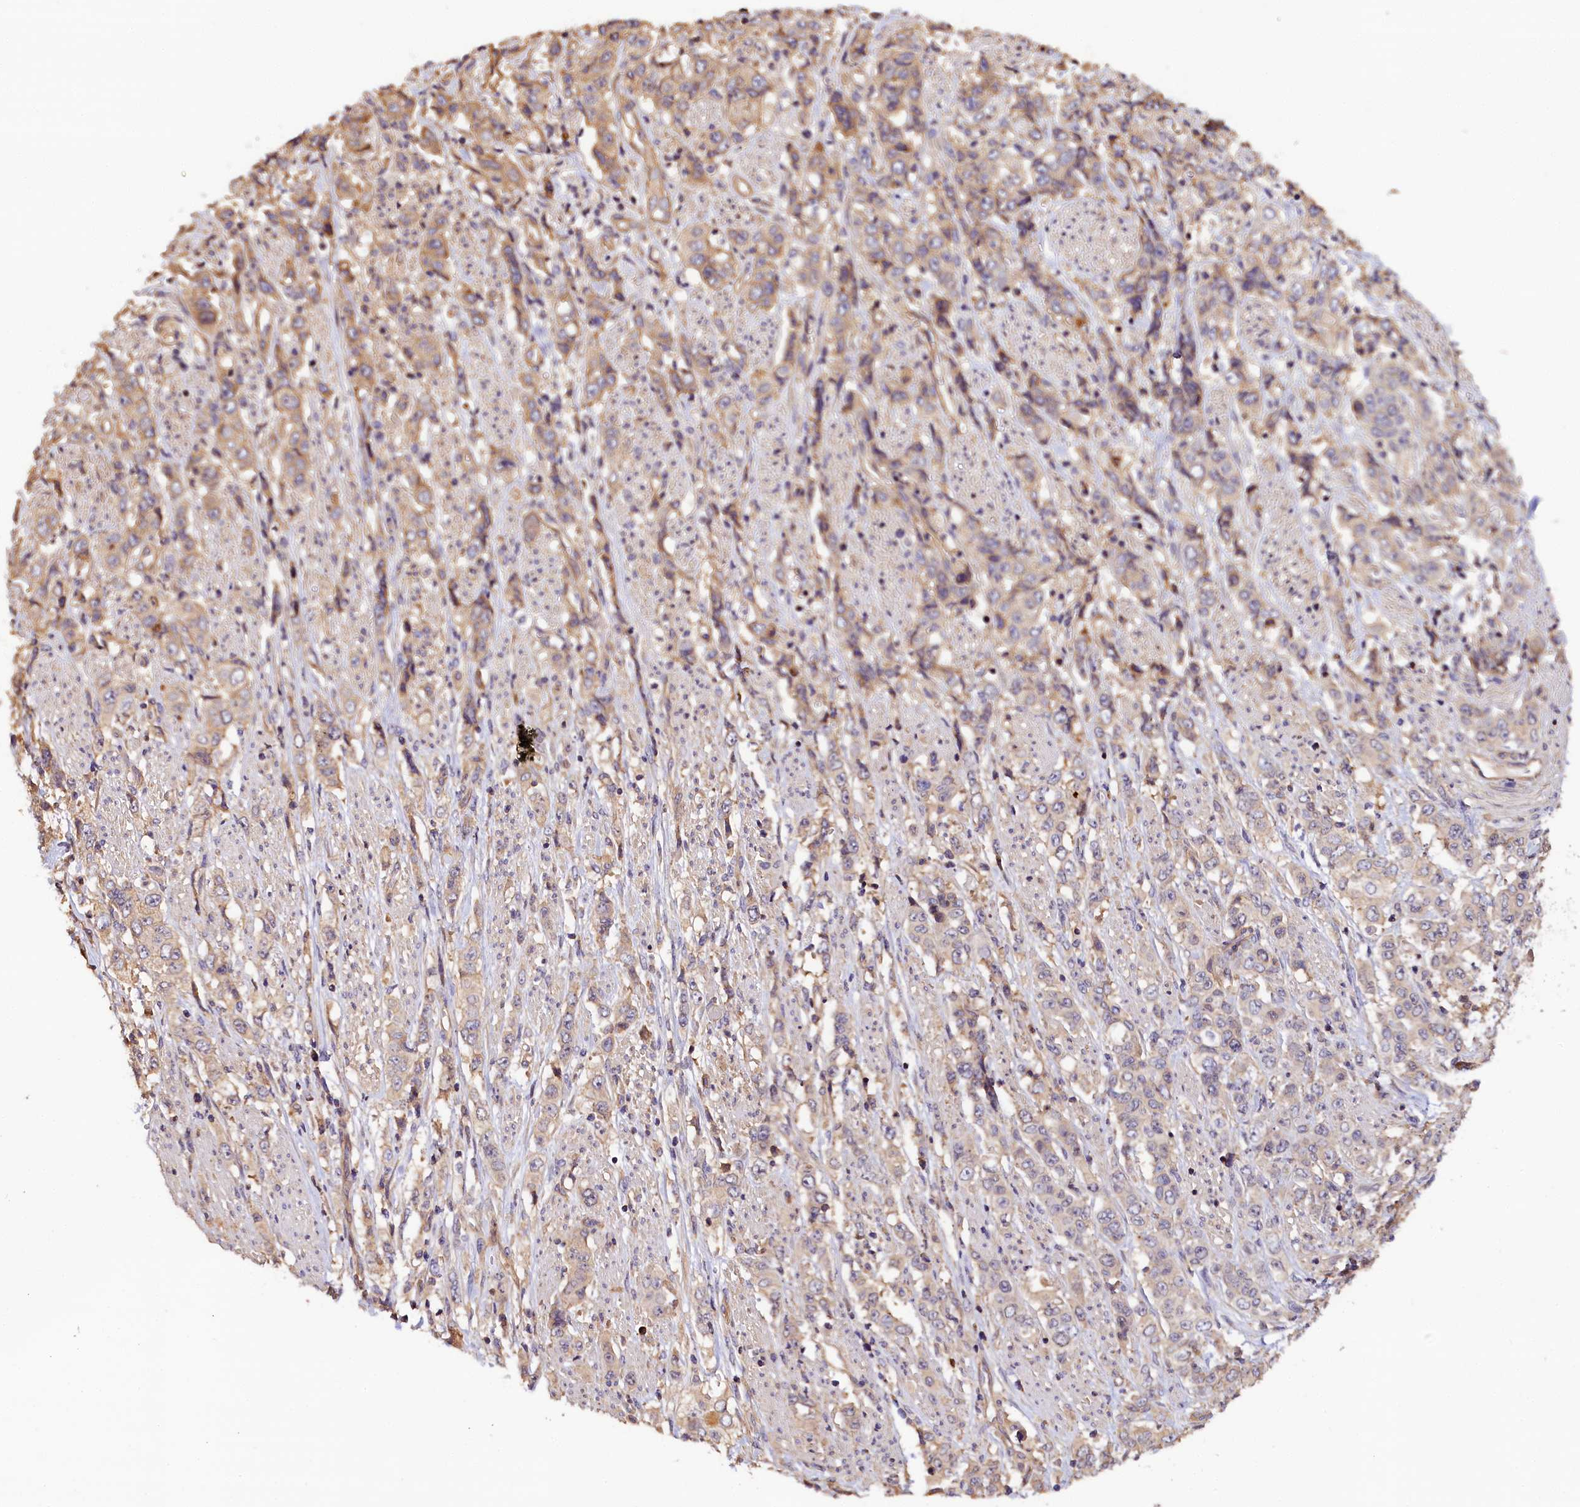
{"staining": {"intensity": "weak", "quantity": "<25%", "location": "cytoplasmic/membranous"}, "tissue": "stomach cancer", "cell_type": "Tumor cells", "image_type": "cancer", "snomed": [{"axis": "morphology", "description": "Adenocarcinoma, NOS"}, {"axis": "topography", "description": "Stomach, upper"}], "caption": "High magnification brightfield microscopy of stomach cancer (adenocarcinoma) stained with DAB (brown) and counterstained with hematoxylin (blue): tumor cells show no significant positivity. (IHC, brightfield microscopy, high magnification).", "gene": "KATNB1", "patient": {"sex": "male", "age": 62}}